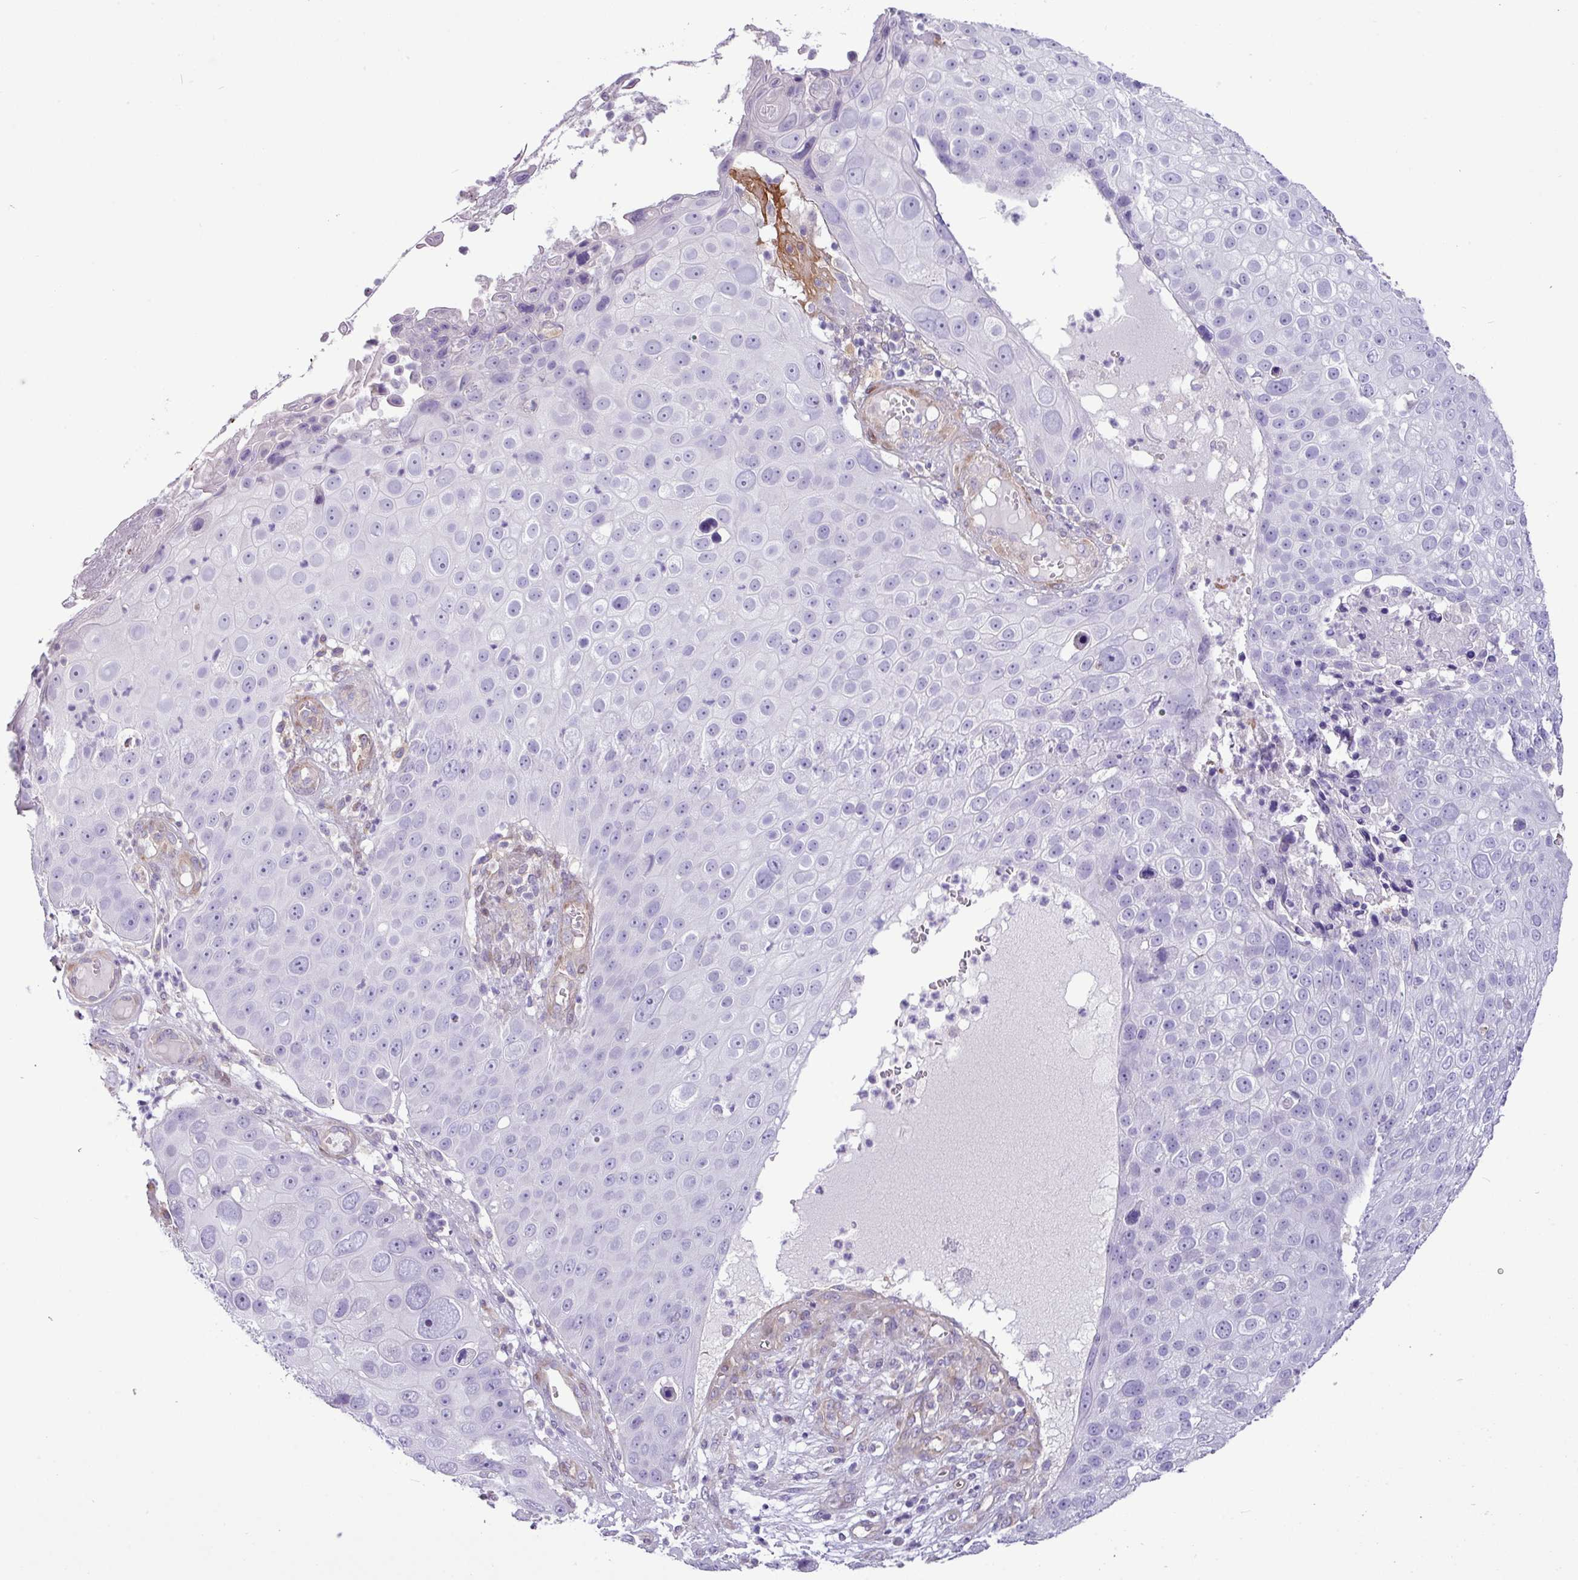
{"staining": {"intensity": "negative", "quantity": "none", "location": "none"}, "tissue": "skin cancer", "cell_type": "Tumor cells", "image_type": "cancer", "snomed": [{"axis": "morphology", "description": "Squamous cell carcinoma, NOS"}, {"axis": "topography", "description": "Skin"}], "caption": "Skin cancer (squamous cell carcinoma) was stained to show a protein in brown. There is no significant positivity in tumor cells.", "gene": "KIRREL3", "patient": {"sex": "male", "age": 71}}